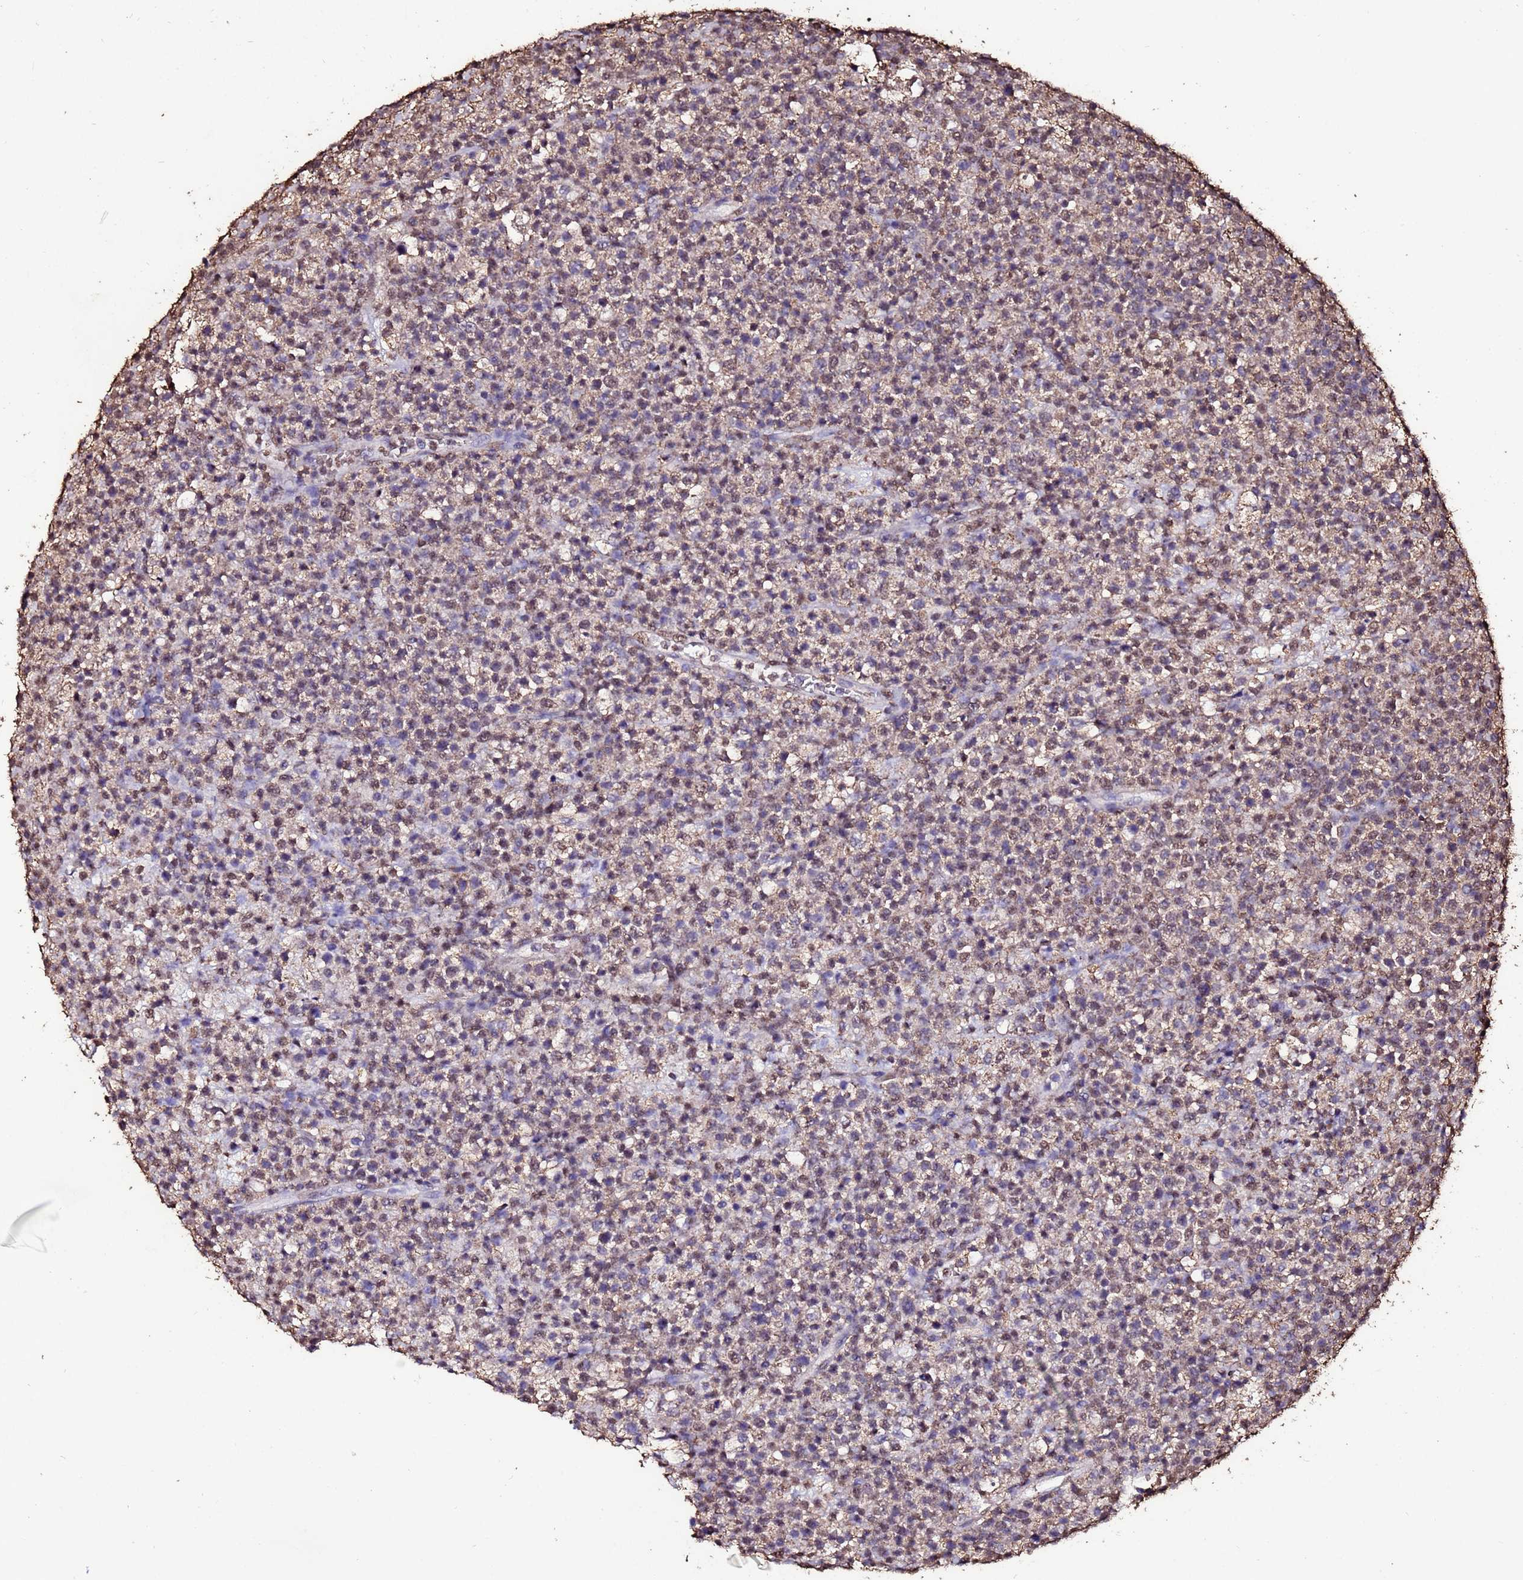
{"staining": {"intensity": "moderate", "quantity": "25%-75%", "location": "nuclear"}, "tissue": "lymphoma", "cell_type": "Tumor cells", "image_type": "cancer", "snomed": [{"axis": "morphology", "description": "Malignant lymphoma, non-Hodgkin's type, High grade"}, {"axis": "topography", "description": "Colon"}], "caption": "Moderate nuclear expression for a protein is appreciated in approximately 25%-75% of tumor cells of high-grade malignant lymphoma, non-Hodgkin's type using IHC.", "gene": "TRIP6", "patient": {"sex": "female", "age": 53}}